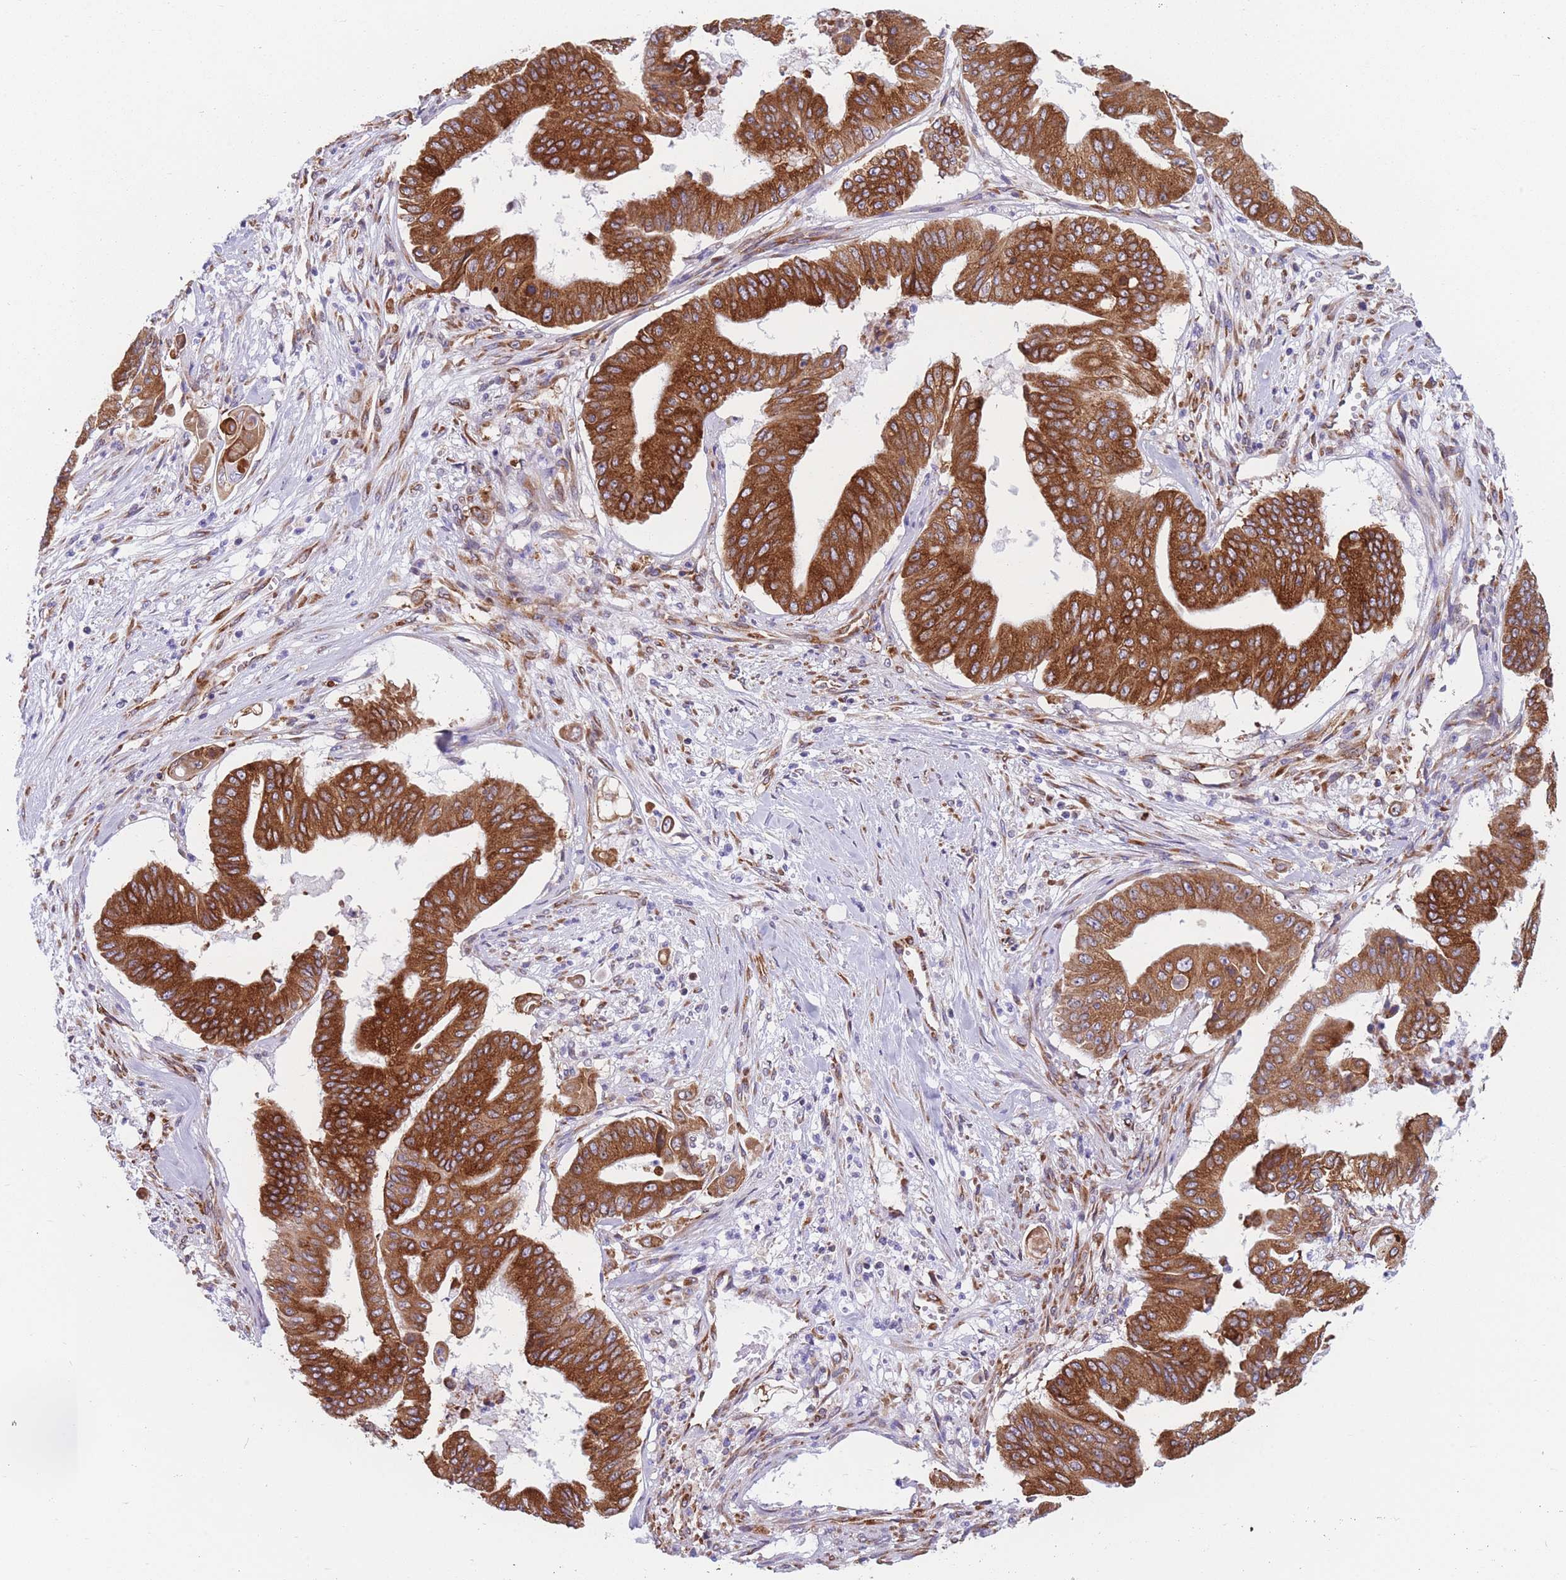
{"staining": {"intensity": "strong", "quantity": ">75%", "location": "cytoplasmic/membranous"}, "tissue": "pancreatic cancer", "cell_type": "Tumor cells", "image_type": "cancer", "snomed": [{"axis": "morphology", "description": "Adenocarcinoma, NOS"}, {"axis": "topography", "description": "Pancreas"}], "caption": "The immunohistochemical stain labels strong cytoplasmic/membranous expression in tumor cells of adenocarcinoma (pancreatic) tissue.", "gene": "AK9", "patient": {"sex": "female", "age": 77}}